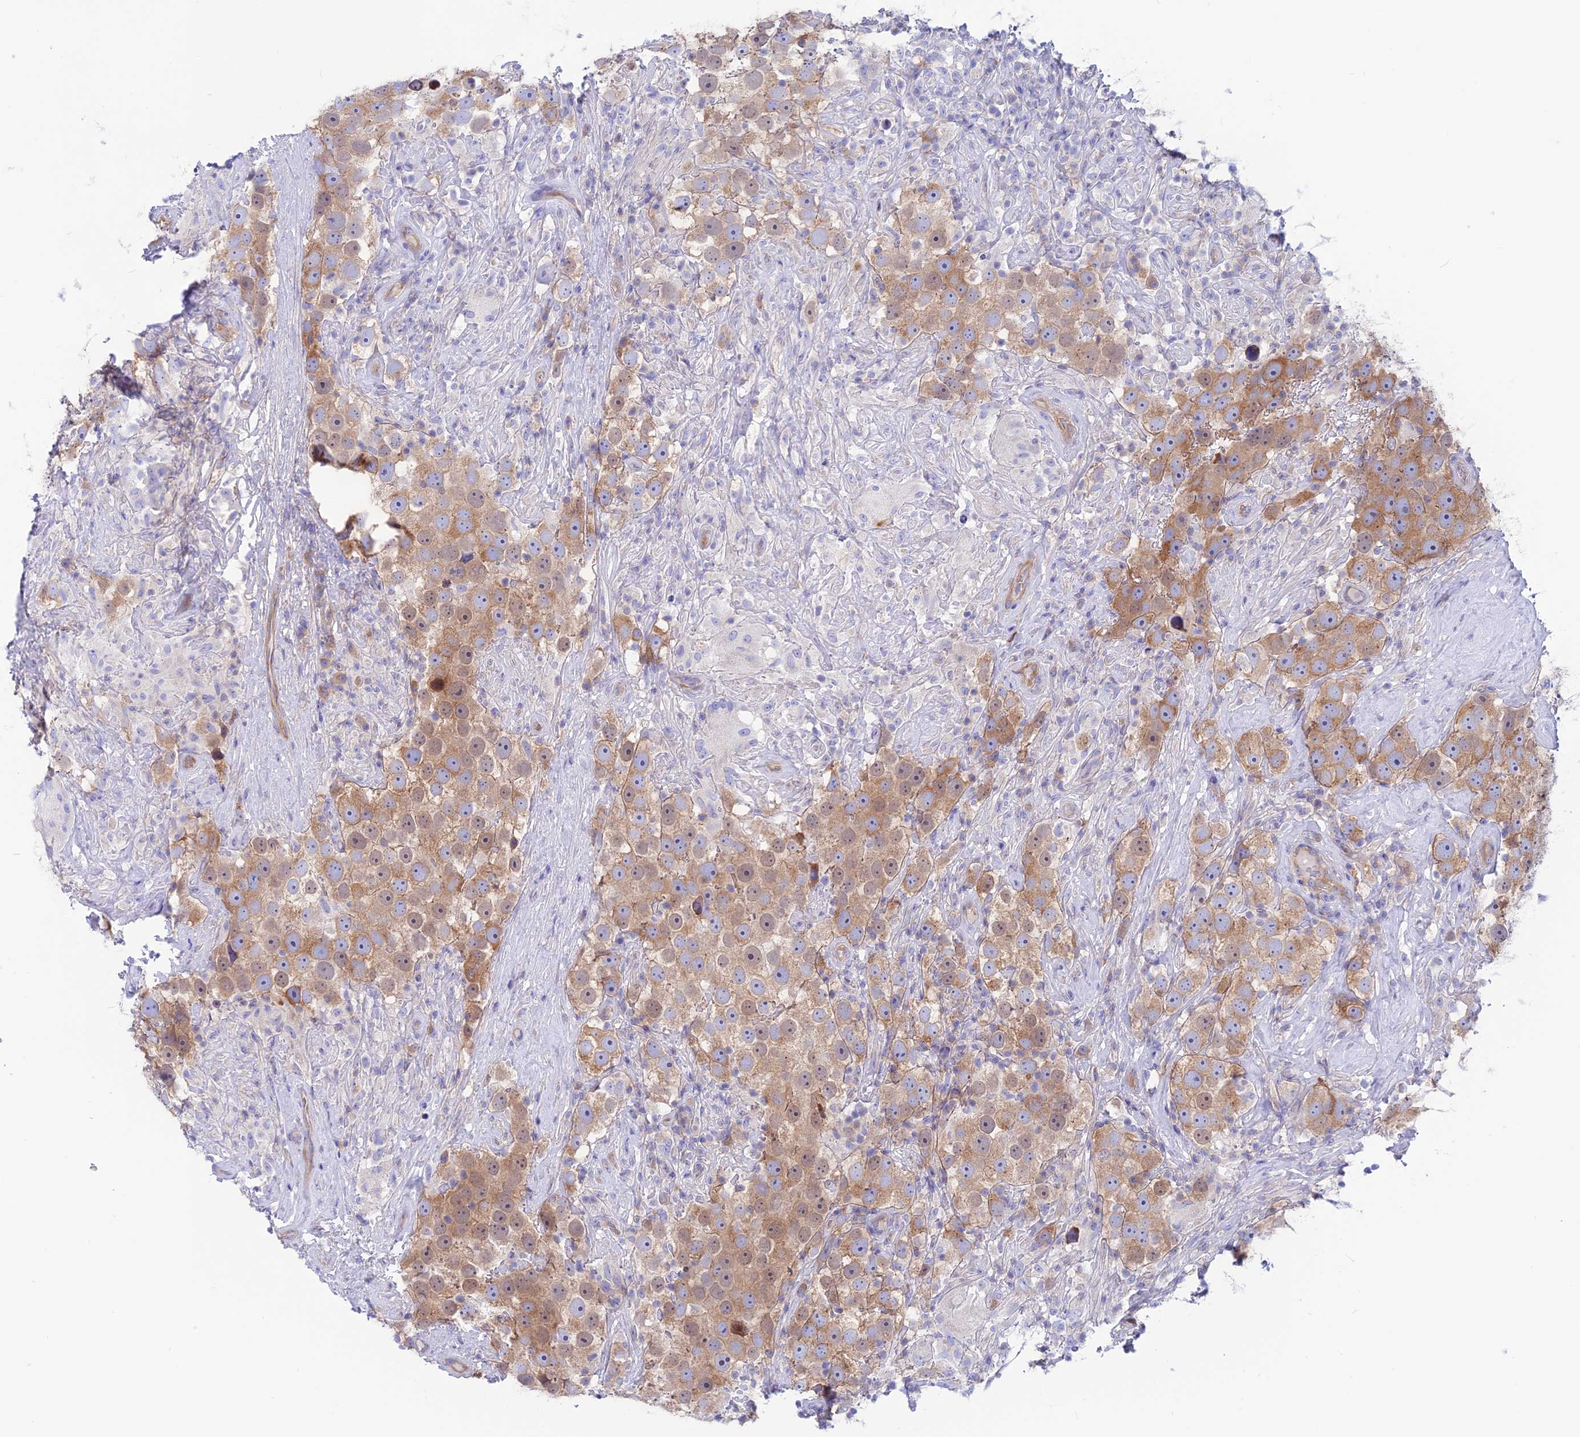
{"staining": {"intensity": "moderate", "quantity": ">75%", "location": "cytoplasmic/membranous"}, "tissue": "testis cancer", "cell_type": "Tumor cells", "image_type": "cancer", "snomed": [{"axis": "morphology", "description": "Seminoma, NOS"}, {"axis": "topography", "description": "Testis"}], "caption": "Brown immunohistochemical staining in testis seminoma reveals moderate cytoplasmic/membranous expression in about >75% of tumor cells. The staining was performed using DAB to visualize the protein expression in brown, while the nuclei were stained in blue with hematoxylin (Magnification: 20x).", "gene": "LZTFL1", "patient": {"sex": "male", "age": 49}}